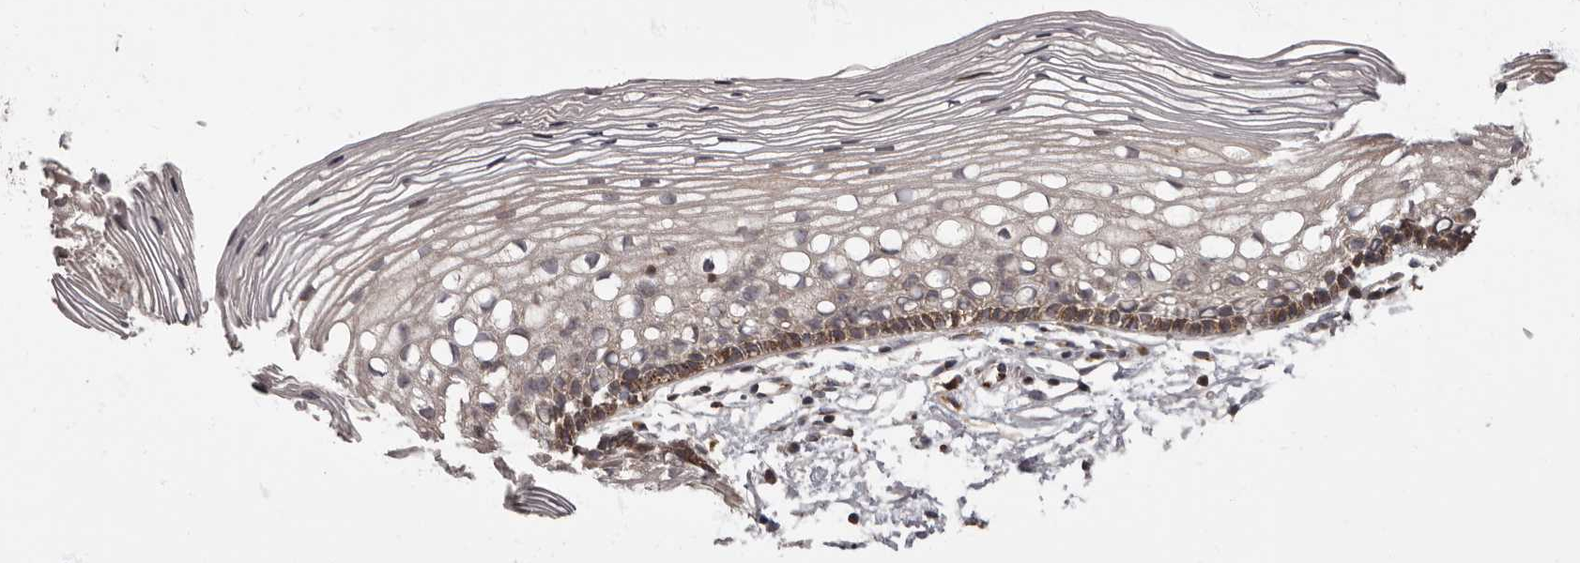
{"staining": {"intensity": "negative", "quantity": "none", "location": "none"}, "tissue": "cervix", "cell_type": "Glandular cells", "image_type": "normal", "snomed": [{"axis": "morphology", "description": "Normal tissue, NOS"}, {"axis": "topography", "description": "Cervix"}], "caption": "IHC image of benign cervix: human cervix stained with DAB (3,3'-diaminobenzidine) reveals no significant protein positivity in glandular cells.", "gene": "ADCY2", "patient": {"sex": "female", "age": 27}}